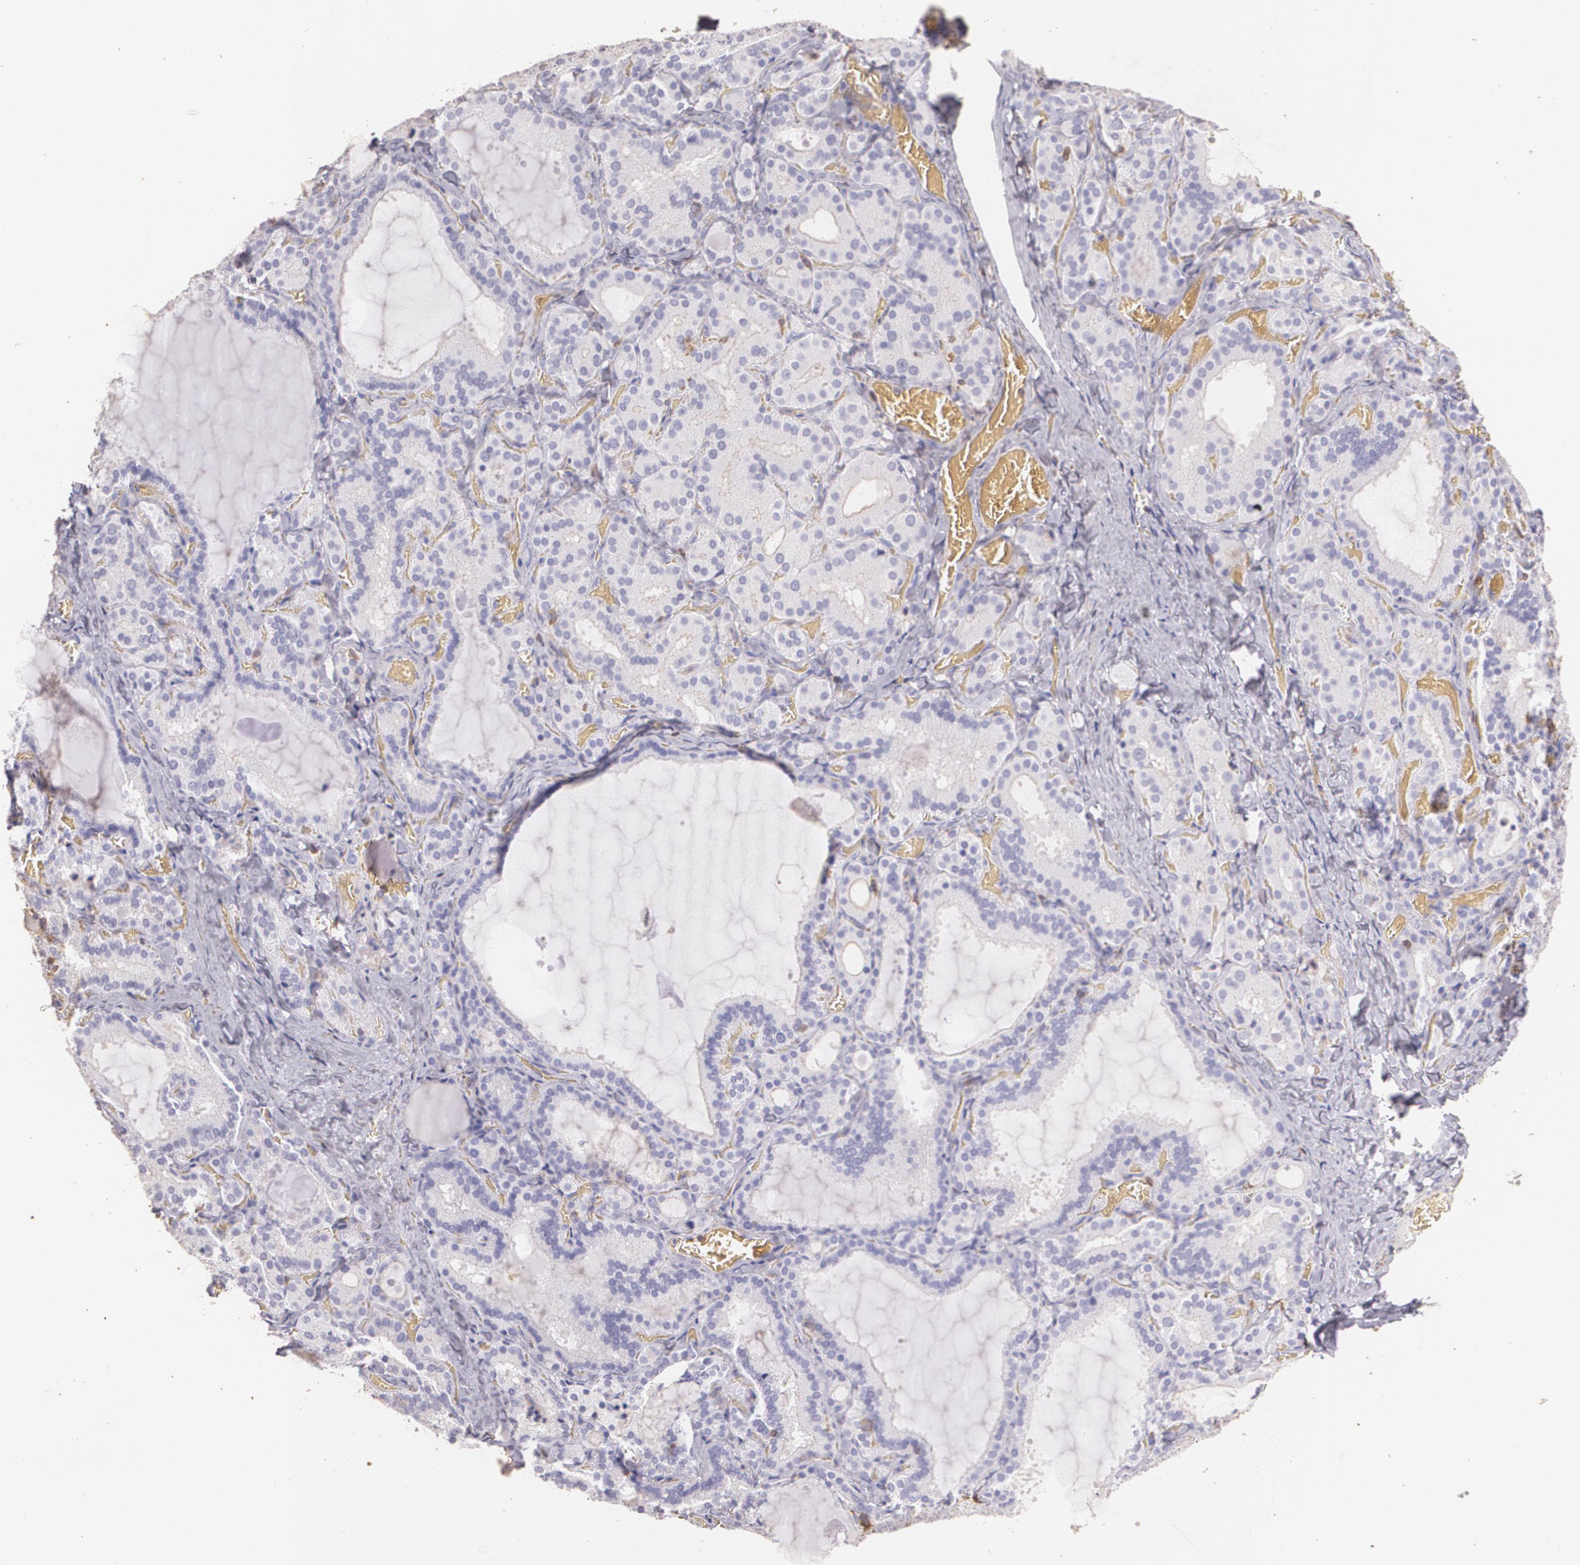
{"staining": {"intensity": "negative", "quantity": "none", "location": "none"}, "tissue": "thyroid gland", "cell_type": "Glandular cells", "image_type": "normal", "snomed": [{"axis": "morphology", "description": "Normal tissue, NOS"}, {"axis": "topography", "description": "Thyroid gland"}], "caption": "Immunohistochemical staining of benign human thyroid gland exhibits no significant expression in glandular cells. The staining is performed using DAB (3,3'-diaminobenzidine) brown chromogen with nuclei counter-stained in using hematoxylin.", "gene": "TGFBR1", "patient": {"sex": "female", "age": 33}}